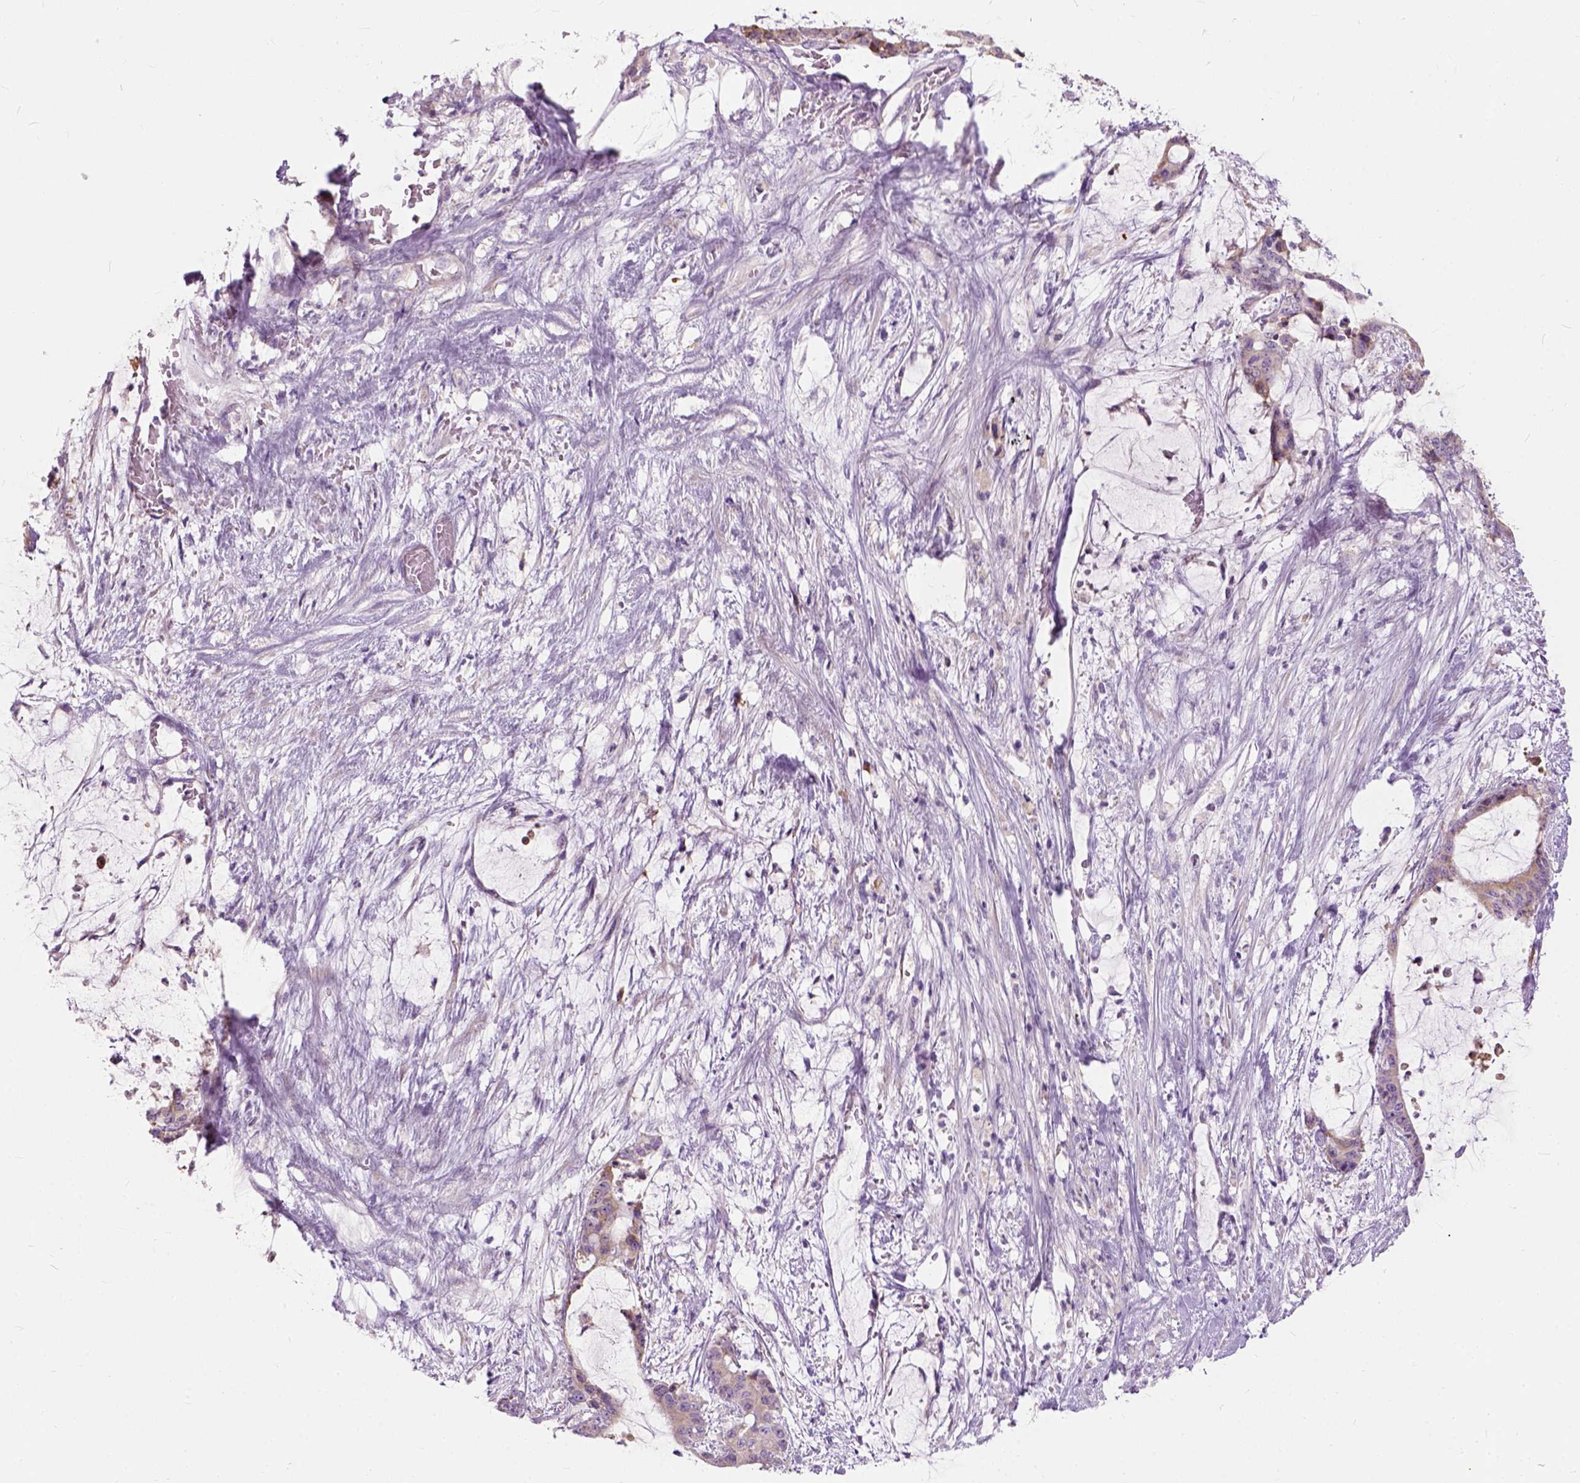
{"staining": {"intensity": "weak", "quantity": ">75%", "location": "cytoplasmic/membranous"}, "tissue": "liver cancer", "cell_type": "Tumor cells", "image_type": "cancer", "snomed": [{"axis": "morphology", "description": "Normal tissue, NOS"}, {"axis": "morphology", "description": "Cholangiocarcinoma"}, {"axis": "topography", "description": "Liver"}, {"axis": "topography", "description": "Peripheral nerve tissue"}], "caption": "High-power microscopy captured an immunohistochemistry photomicrograph of liver cancer (cholangiocarcinoma), revealing weak cytoplasmic/membranous positivity in about >75% of tumor cells. The staining was performed using DAB to visualize the protein expression in brown, while the nuclei were stained in blue with hematoxylin (Magnification: 20x).", "gene": "TRIM72", "patient": {"sex": "female", "age": 73}}